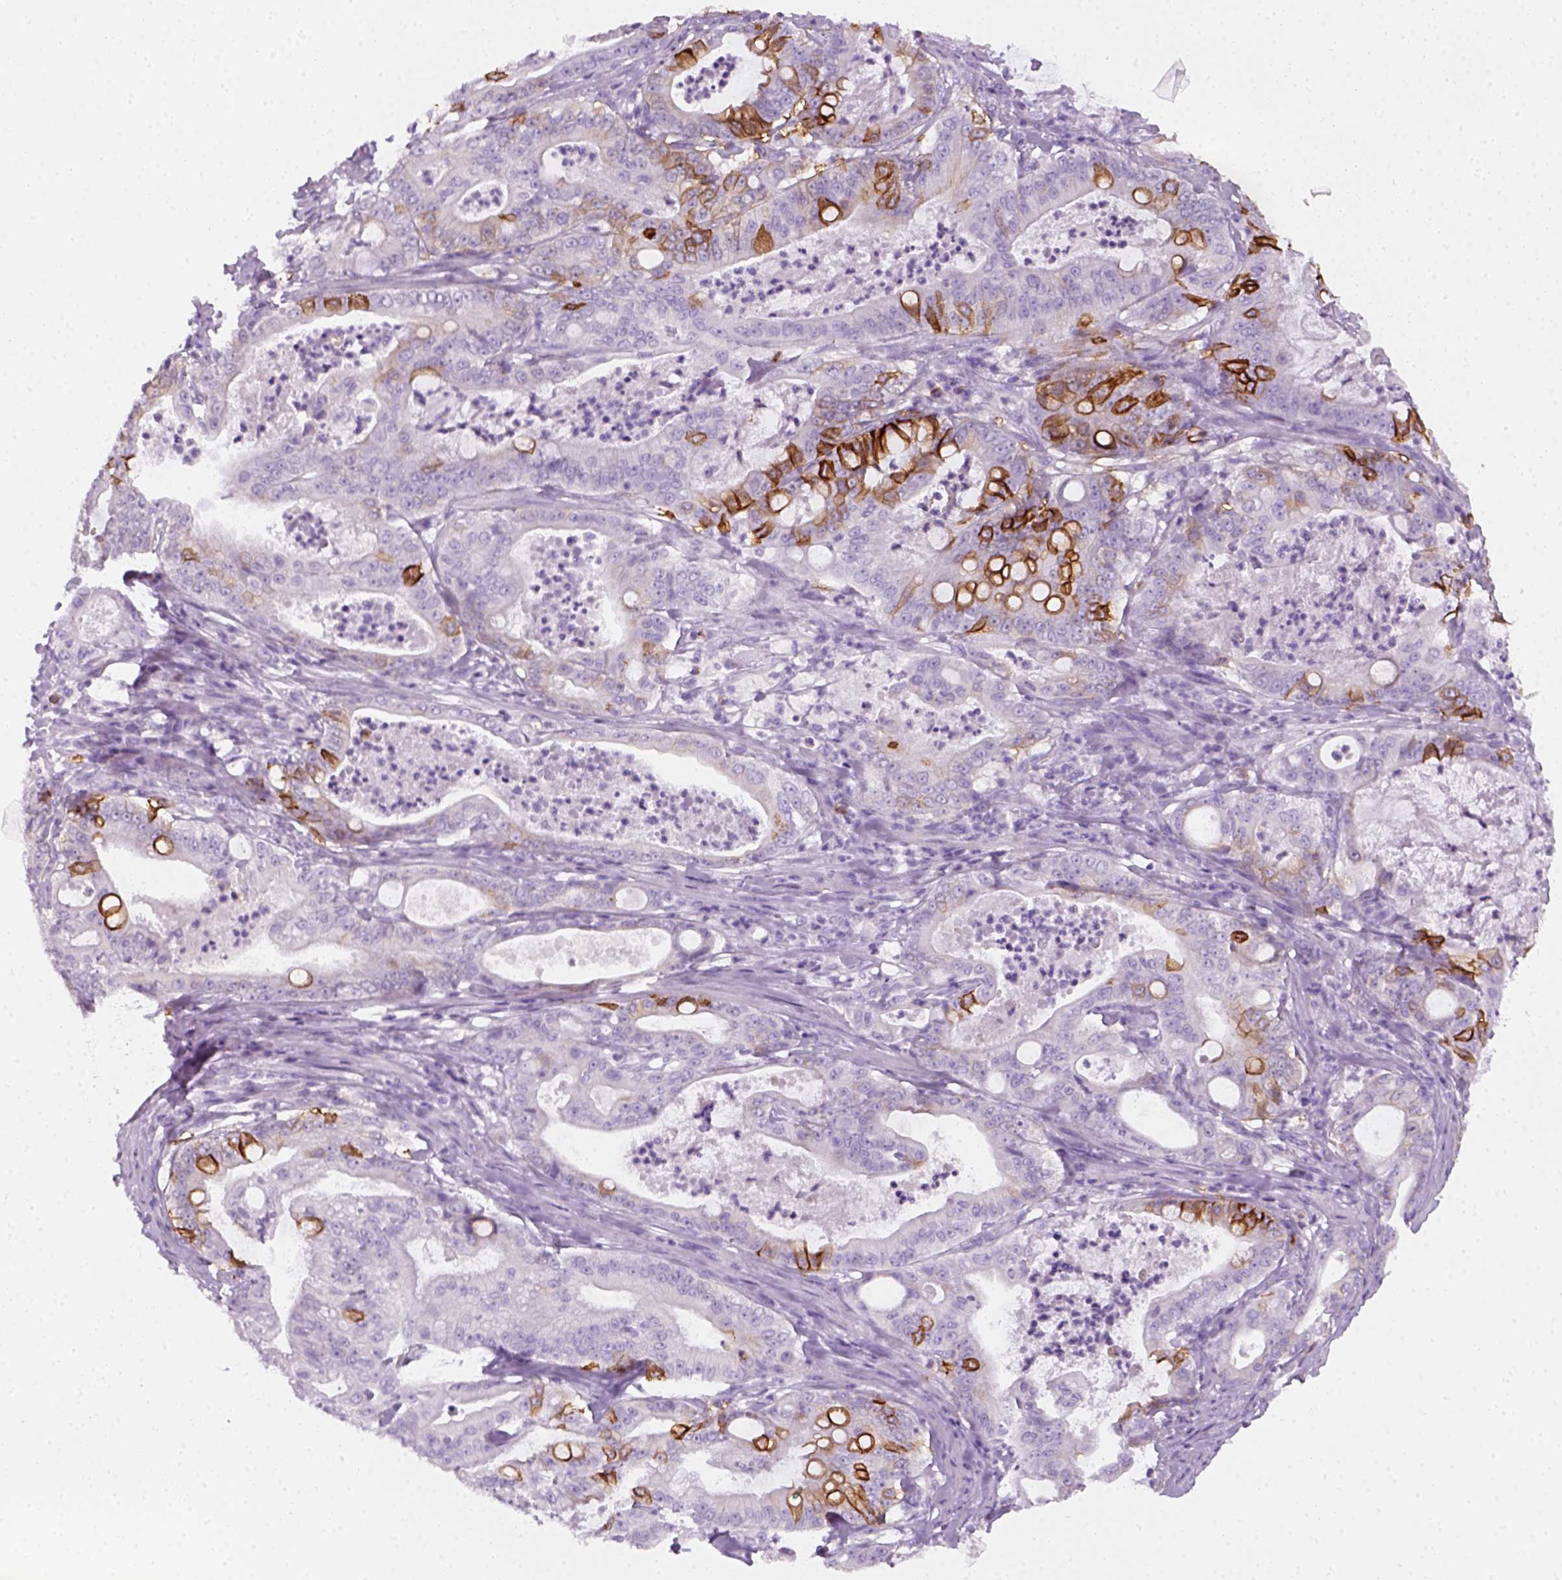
{"staining": {"intensity": "negative", "quantity": "none", "location": "none"}, "tissue": "pancreatic cancer", "cell_type": "Tumor cells", "image_type": "cancer", "snomed": [{"axis": "morphology", "description": "Adenocarcinoma, NOS"}, {"axis": "topography", "description": "Pancreas"}], "caption": "Adenocarcinoma (pancreatic) was stained to show a protein in brown. There is no significant positivity in tumor cells. (DAB (3,3'-diaminobenzidine) immunohistochemistry visualized using brightfield microscopy, high magnification).", "gene": "AQP3", "patient": {"sex": "male", "age": 71}}